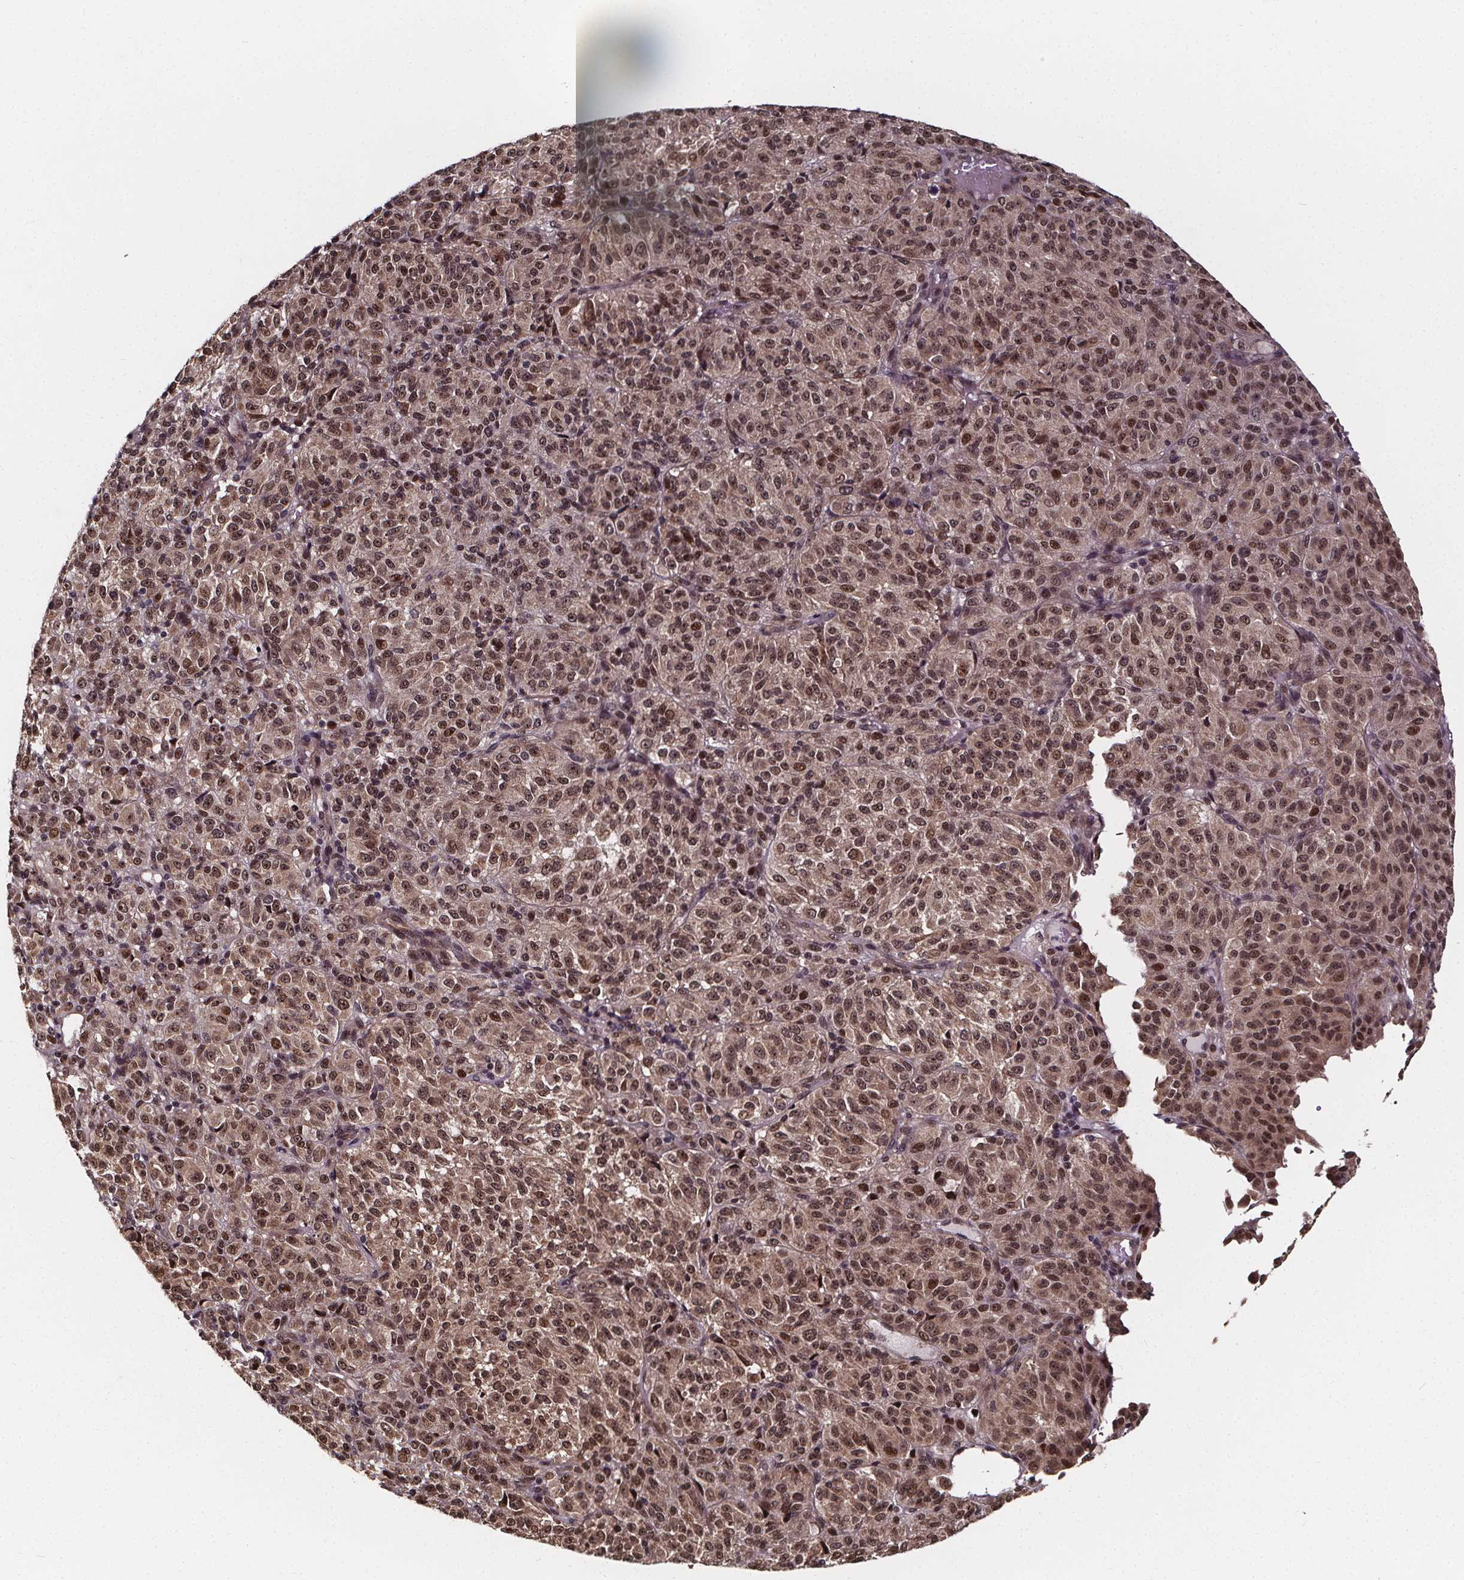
{"staining": {"intensity": "moderate", "quantity": ">75%", "location": "nuclear"}, "tissue": "melanoma", "cell_type": "Tumor cells", "image_type": "cancer", "snomed": [{"axis": "morphology", "description": "Malignant melanoma, Metastatic site"}, {"axis": "topography", "description": "Brain"}], "caption": "Tumor cells display medium levels of moderate nuclear staining in about >75% of cells in malignant melanoma (metastatic site).", "gene": "DDIT3", "patient": {"sex": "female", "age": 56}}